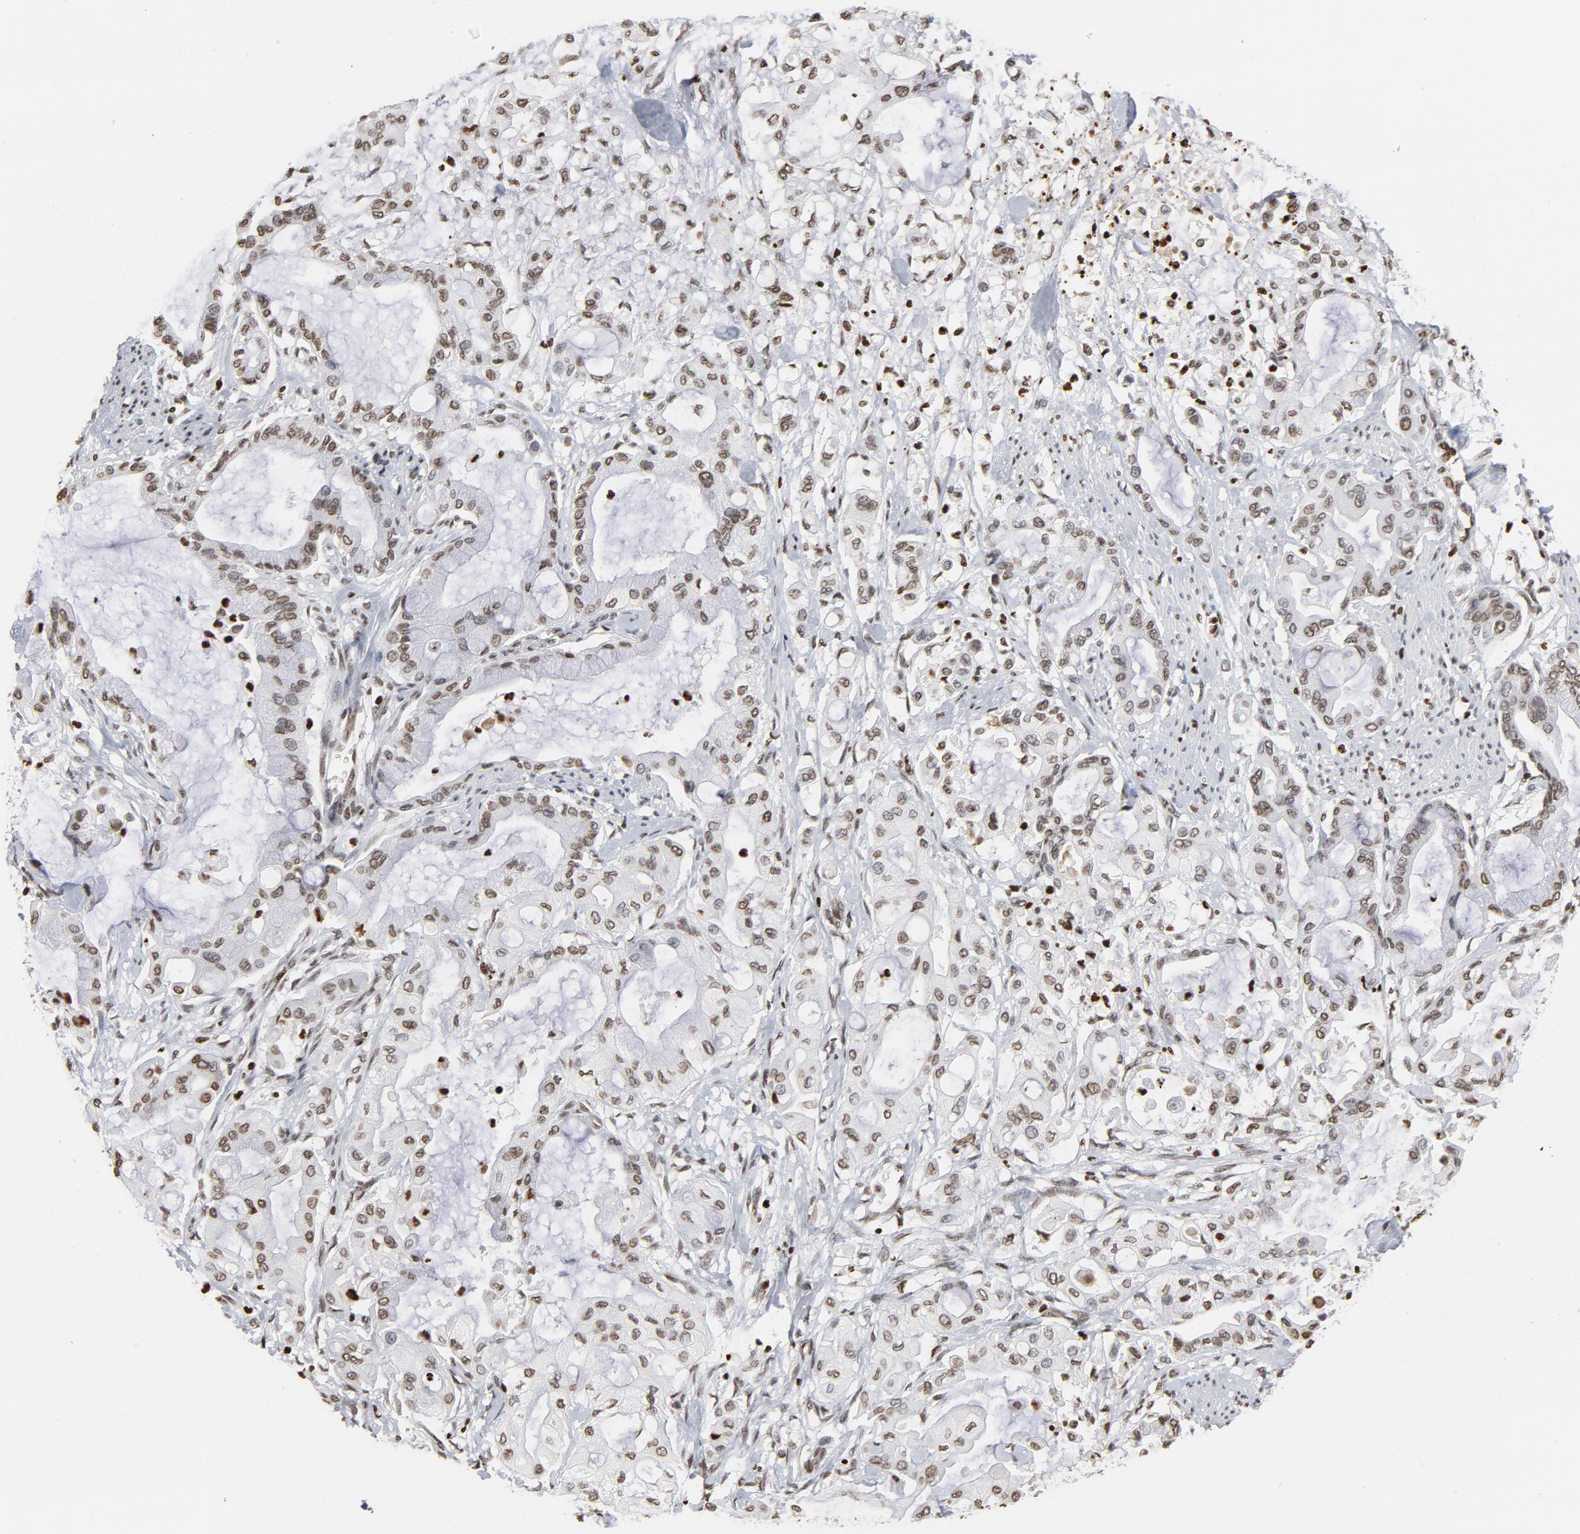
{"staining": {"intensity": "weak", "quantity": ">75%", "location": "nuclear"}, "tissue": "pancreatic cancer", "cell_type": "Tumor cells", "image_type": "cancer", "snomed": [{"axis": "morphology", "description": "Adenocarcinoma, NOS"}, {"axis": "morphology", "description": "Adenocarcinoma, metastatic, NOS"}, {"axis": "topography", "description": "Lymph node"}, {"axis": "topography", "description": "Pancreas"}, {"axis": "topography", "description": "Duodenum"}], "caption": "Immunohistochemical staining of human pancreatic cancer (adenocarcinoma) demonstrates low levels of weak nuclear protein staining in approximately >75% of tumor cells.", "gene": "H2AC12", "patient": {"sex": "female", "age": 64}}